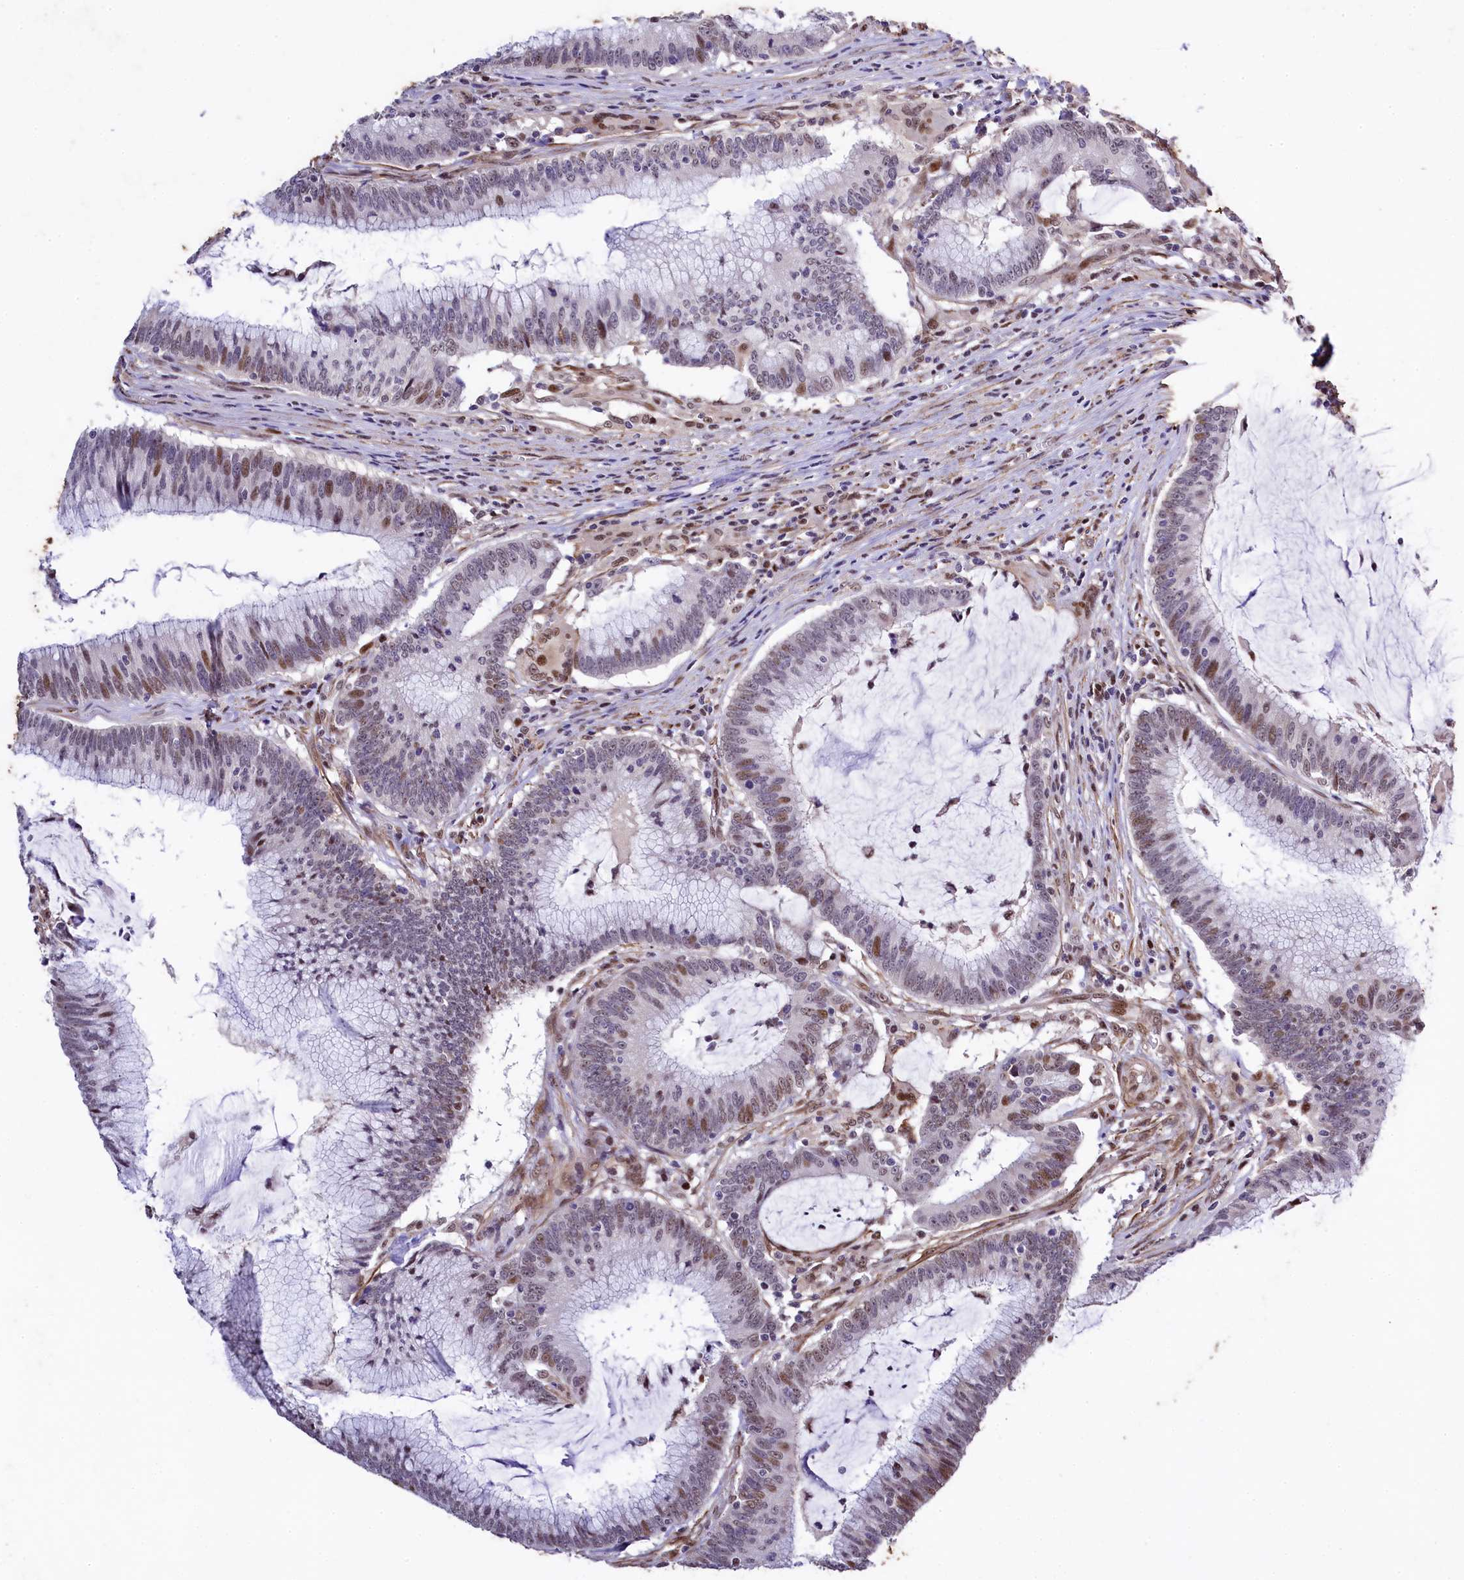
{"staining": {"intensity": "moderate", "quantity": "<25%", "location": "nuclear"}, "tissue": "colorectal cancer", "cell_type": "Tumor cells", "image_type": "cancer", "snomed": [{"axis": "morphology", "description": "Adenocarcinoma, NOS"}, {"axis": "topography", "description": "Rectum"}], "caption": "About <25% of tumor cells in colorectal adenocarcinoma demonstrate moderate nuclear protein positivity as visualized by brown immunohistochemical staining.", "gene": "SAMD10", "patient": {"sex": "female", "age": 77}}